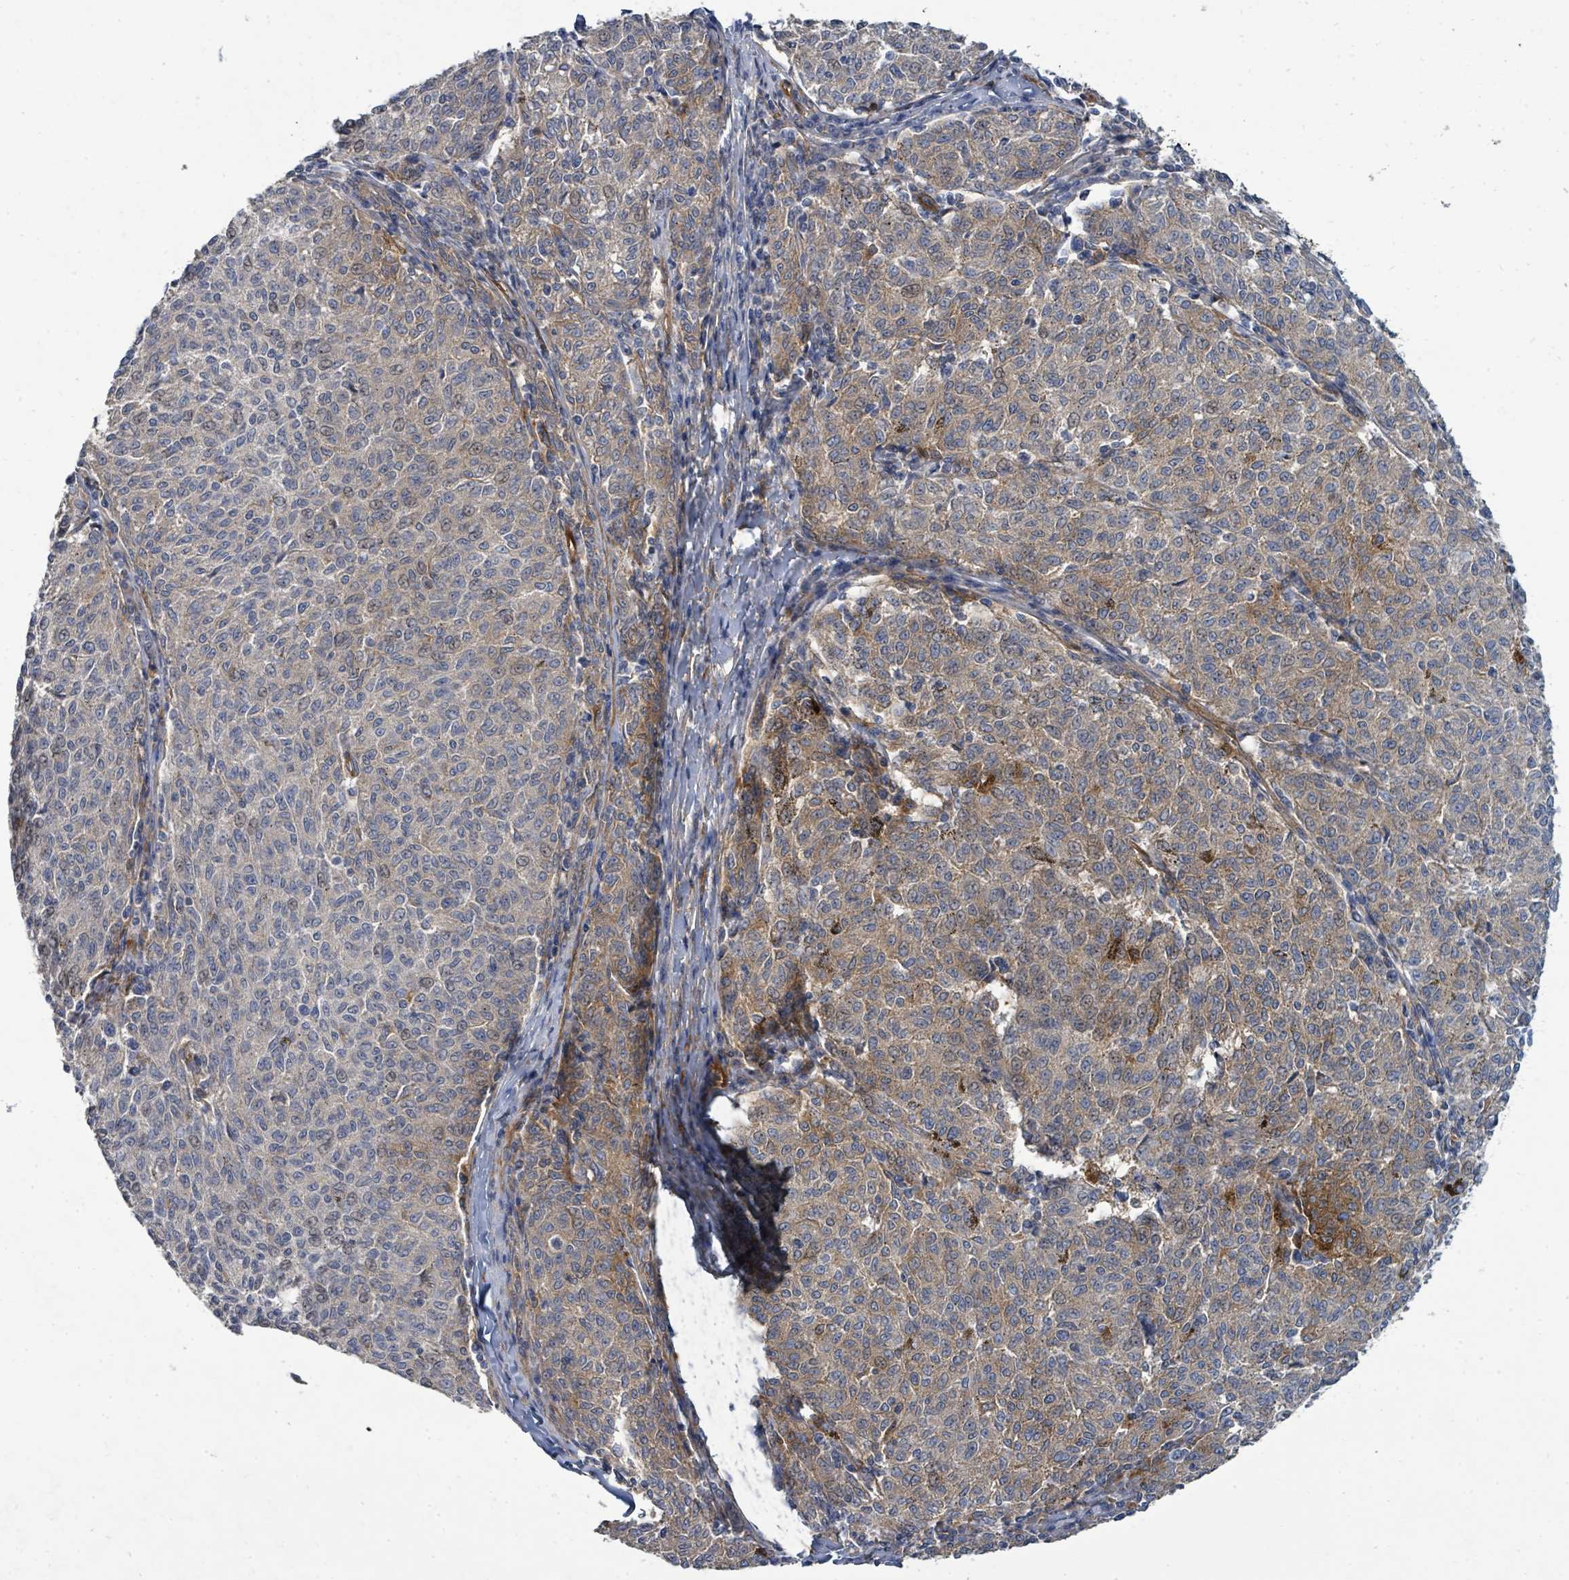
{"staining": {"intensity": "weak", "quantity": "<25%", "location": "cytoplasmic/membranous"}, "tissue": "melanoma", "cell_type": "Tumor cells", "image_type": "cancer", "snomed": [{"axis": "morphology", "description": "Malignant melanoma, NOS"}, {"axis": "topography", "description": "Skin"}], "caption": "Immunohistochemical staining of human malignant melanoma reveals no significant expression in tumor cells.", "gene": "IFIT1", "patient": {"sex": "female", "age": 72}}